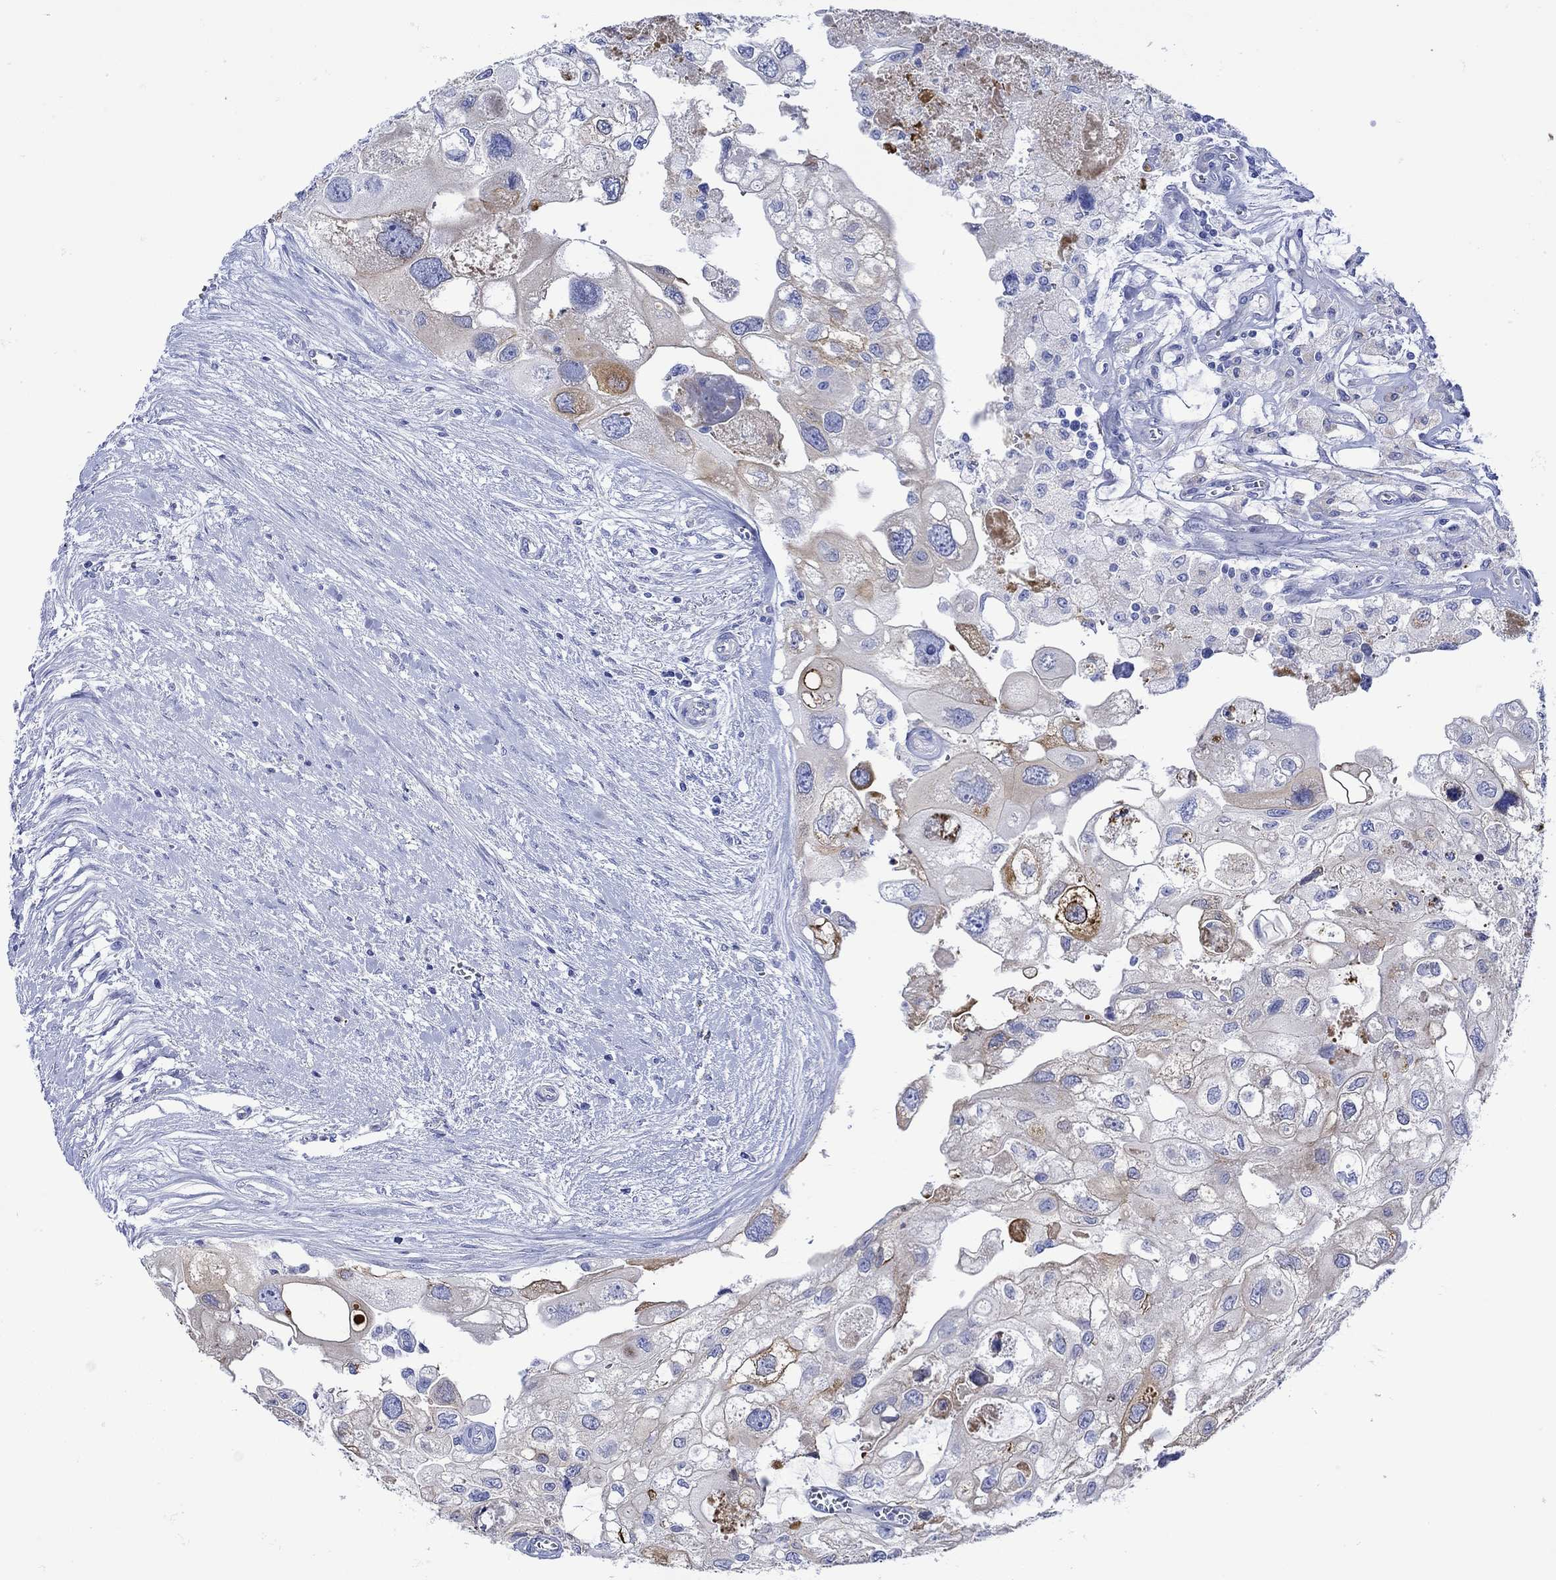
{"staining": {"intensity": "strong", "quantity": "<25%", "location": "cytoplasmic/membranous"}, "tissue": "urothelial cancer", "cell_type": "Tumor cells", "image_type": "cancer", "snomed": [{"axis": "morphology", "description": "Urothelial carcinoma, High grade"}, {"axis": "topography", "description": "Urinary bladder"}], "caption": "Tumor cells exhibit medium levels of strong cytoplasmic/membranous expression in approximately <25% of cells in human urothelial cancer. The protein is shown in brown color, while the nuclei are stained blue.", "gene": "ANKMY1", "patient": {"sex": "male", "age": 59}}